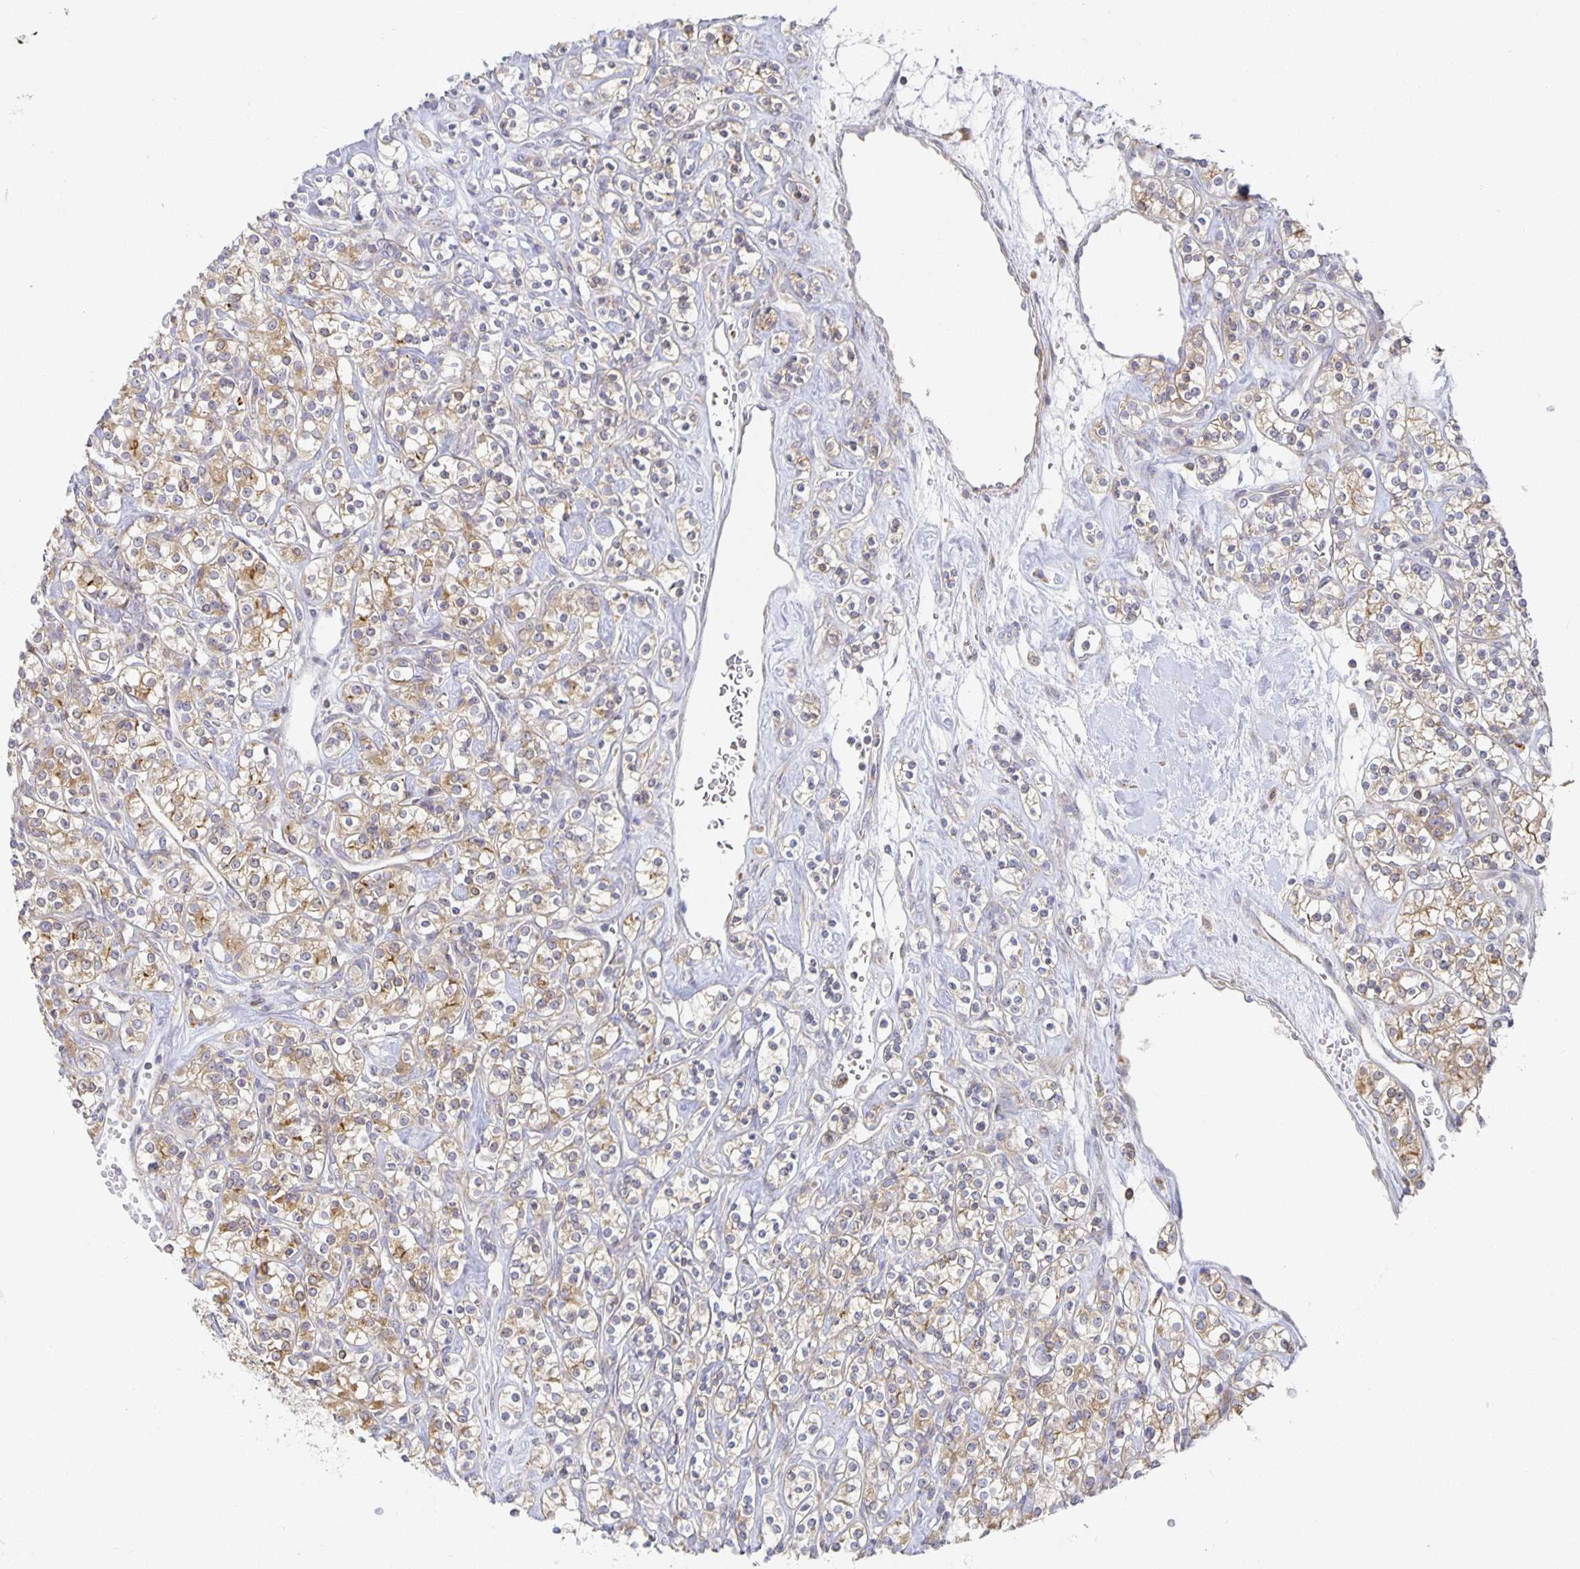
{"staining": {"intensity": "weak", "quantity": ">75%", "location": "cytoplasmic/membranous"}, "tissue": "renal cancer", "cell_type": "Tumor cells", "image_type": "cancer", "snomed": [{"axis": "morphology", "description": "Adenocarcinoma, NOS"}, {"axis": "topography", "description": "Kidney"}], "caption": "This histopathology image displays renal cancer stained with IHC to label a protein in brown. The cytoplasmic/membranous of tumor cells show weak positivity for the protein. Nuclei are counter-stained blue.", "gene": "NOMO1", "patient": {"sex": "male", "age": 77}}